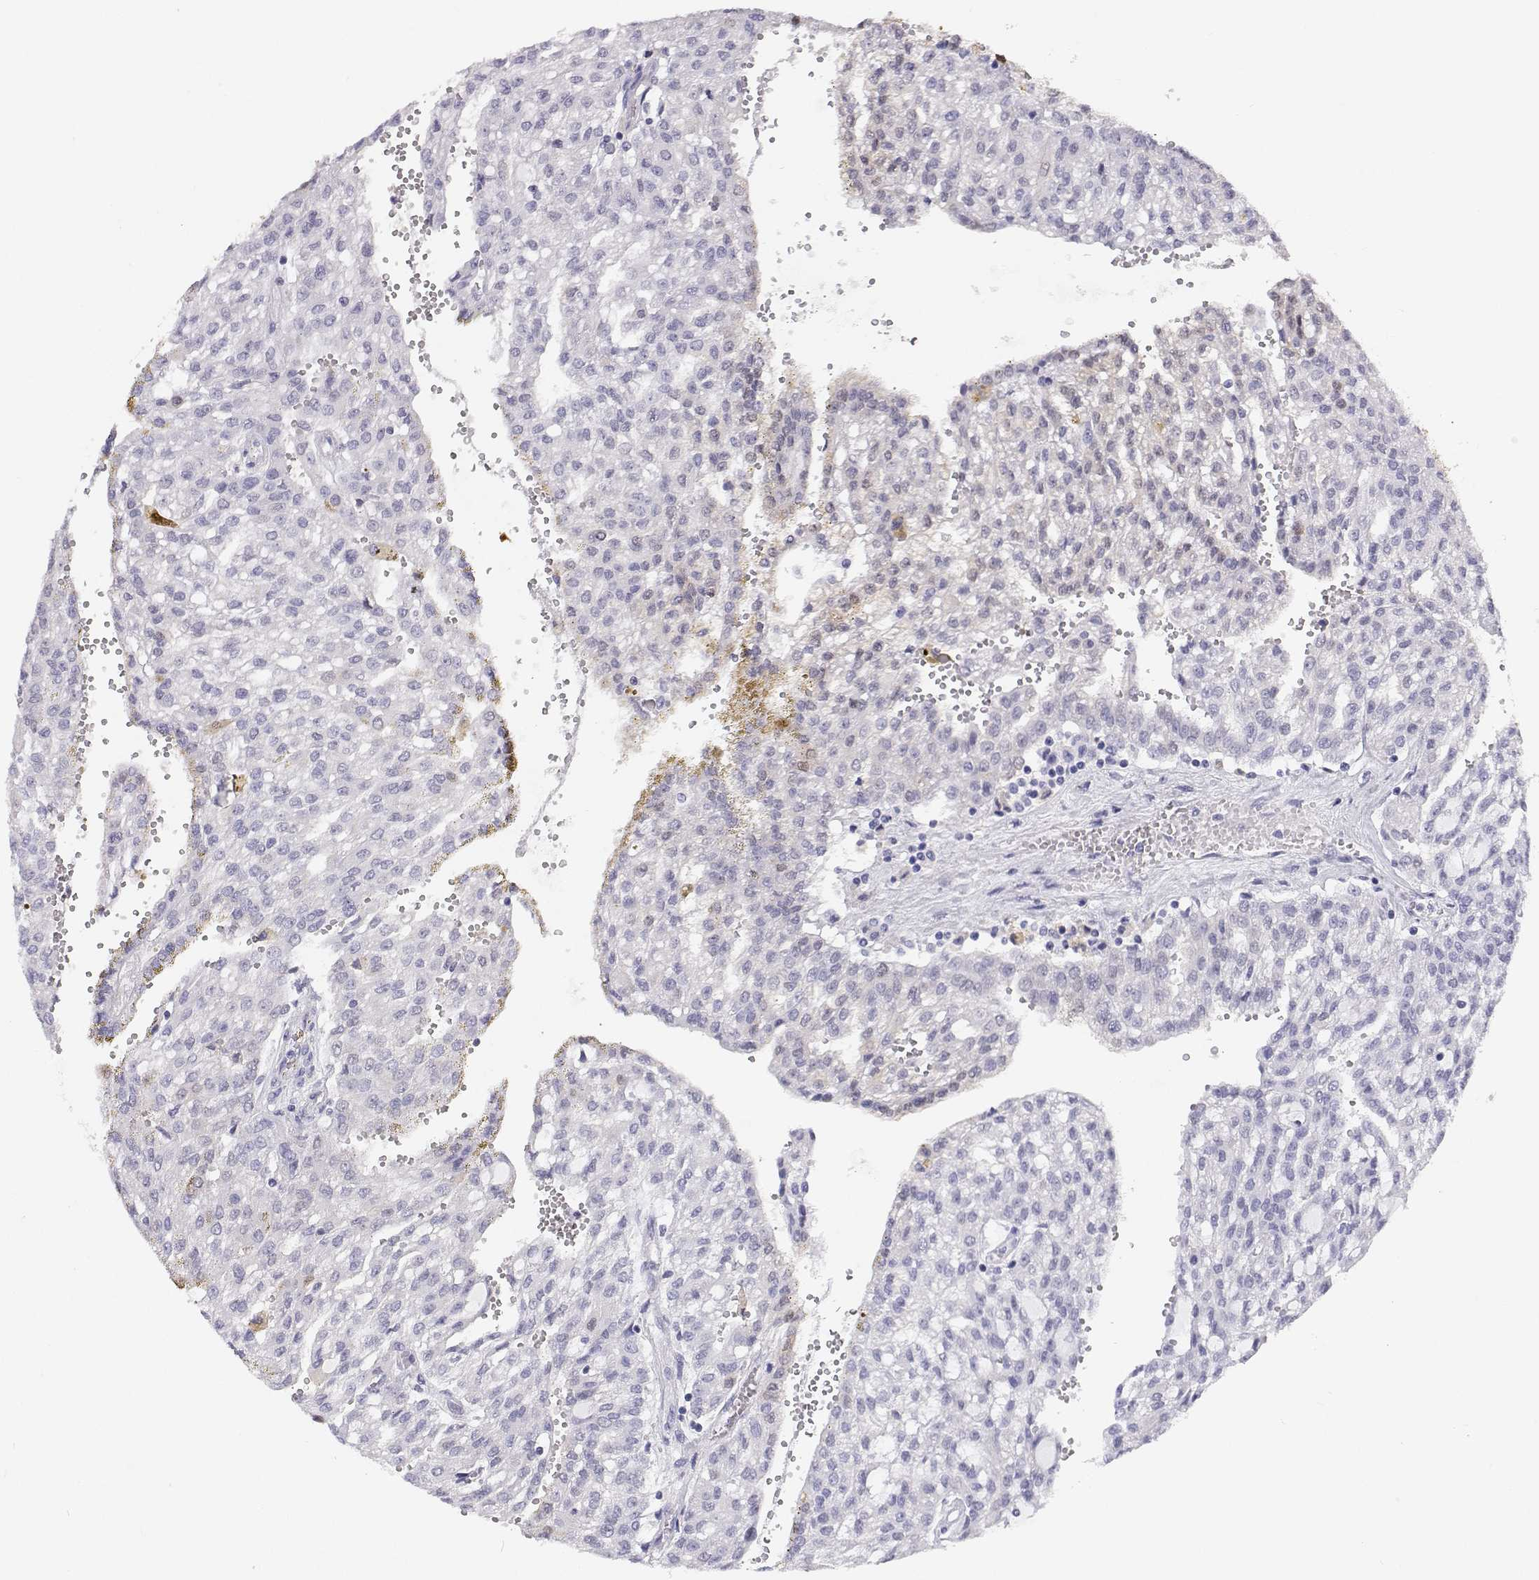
{"staining": {"intensity": "negative", "quantity": "none", "location": "none"}, "tissue": "renal cancer", "cell_type": "Tumor cells", "image_type": "cancer", "snomed": [{"axis": "morphology", "description": "Adenocarcinoma, NOS"}, {"axis": "topography", "description": "Kidney"}], "caption": "Immunohistochemistry micrograph of neoplastic tissue: human adenocarcinoma (renal) stained with DAB (3,3'-diaminobenzidine) shows no significant protein positivity in tumor cells.", "gene": "BHMT", "patient": {"sex": "male", "age": 63}}